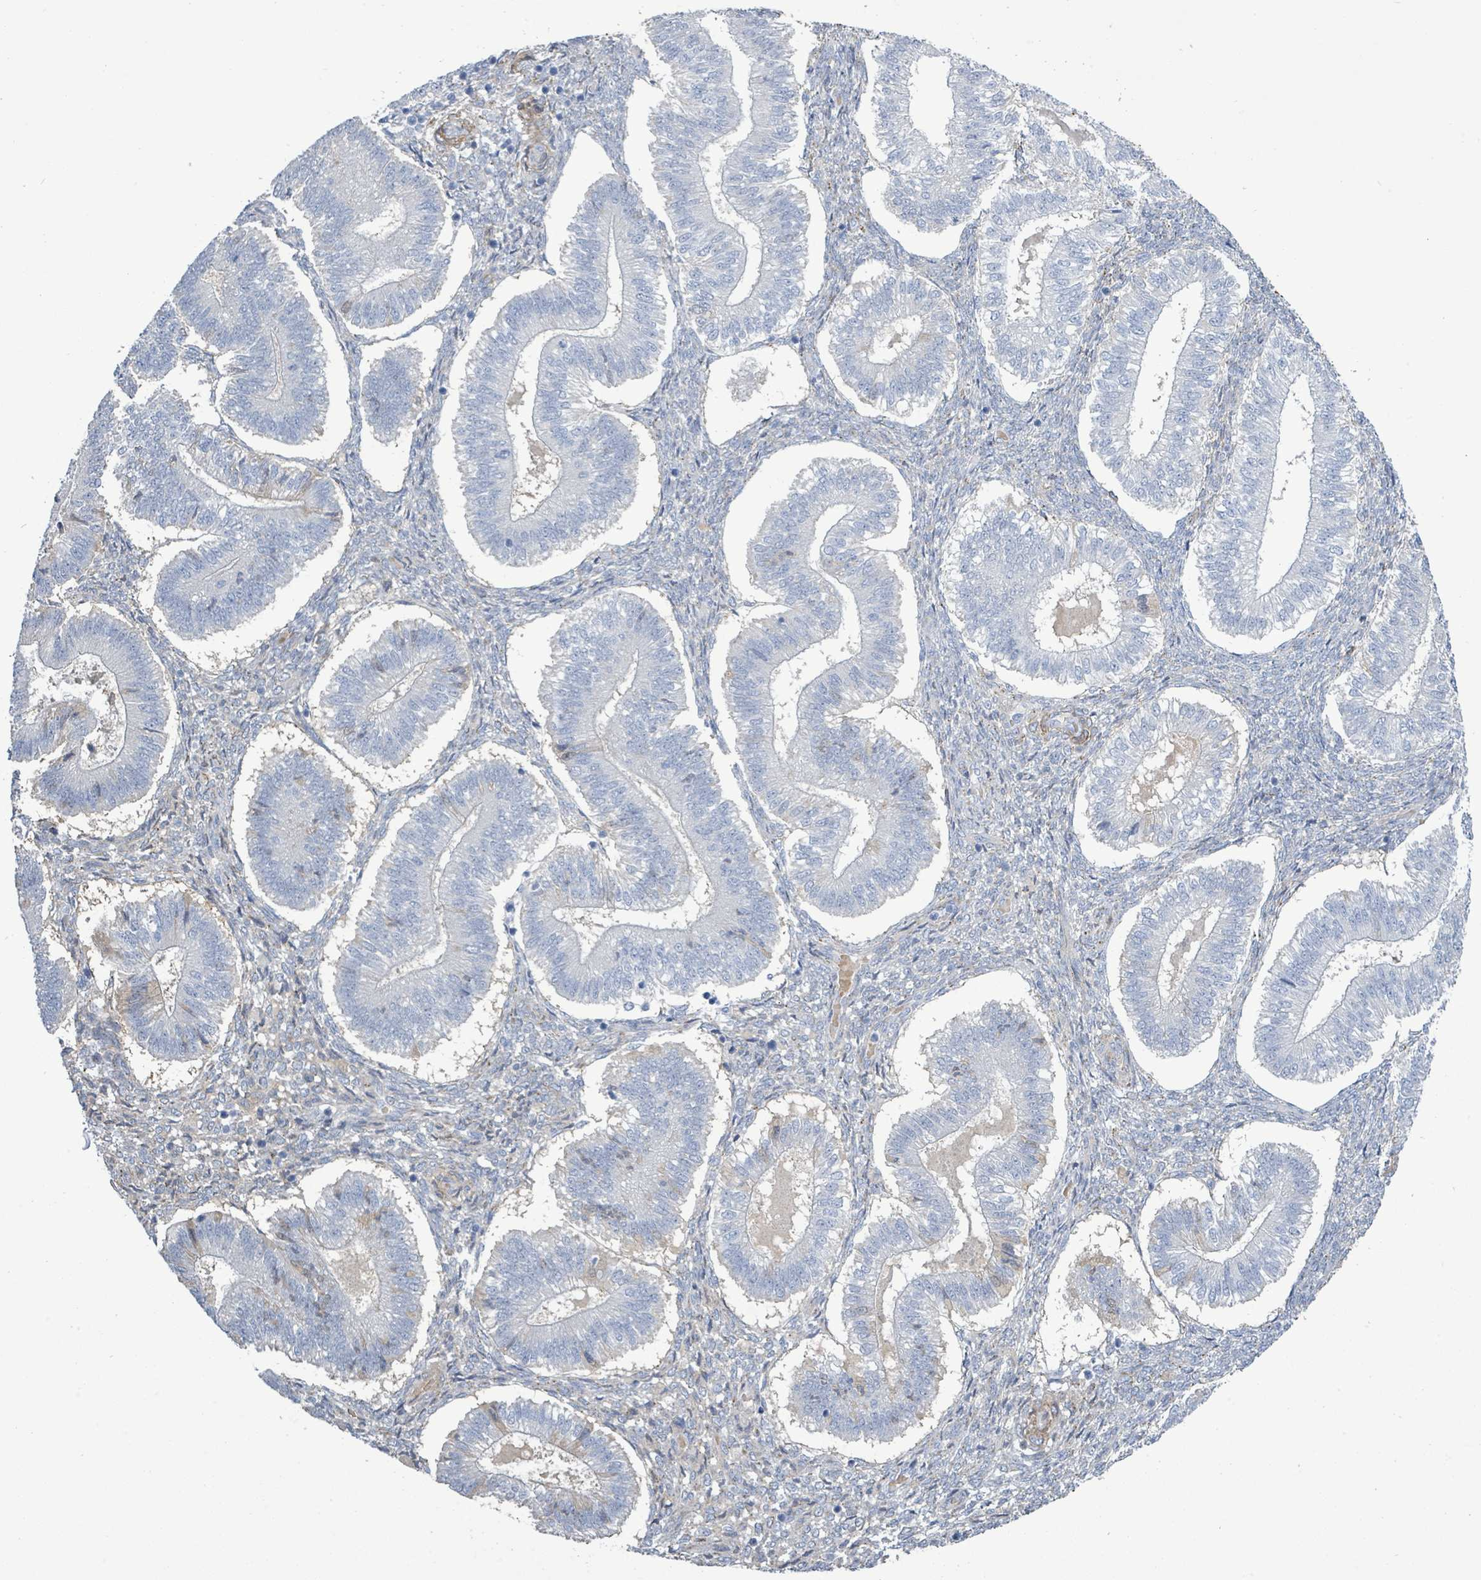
{"staining": {"intensity": "moderate", "quantity": "<25%", "location": "cytoplasmic/membranous"}, "tissue": "endometrium", "cell_type": "Cells in endometrial stroma", "image_type": "normal", "snomed": [{"axis": "morphology", "description": "Normal tissue, NOS"}, {"axis": "topography", "description": "Endometrium"}], "caption": "An image of human endometrium stained for a protein shows moderate cytoplasmic/membranous brown staining in cells in endometrial stroma.", "gene": "DMRTC1B", "patient": {"sex": "female", "age": 25}}